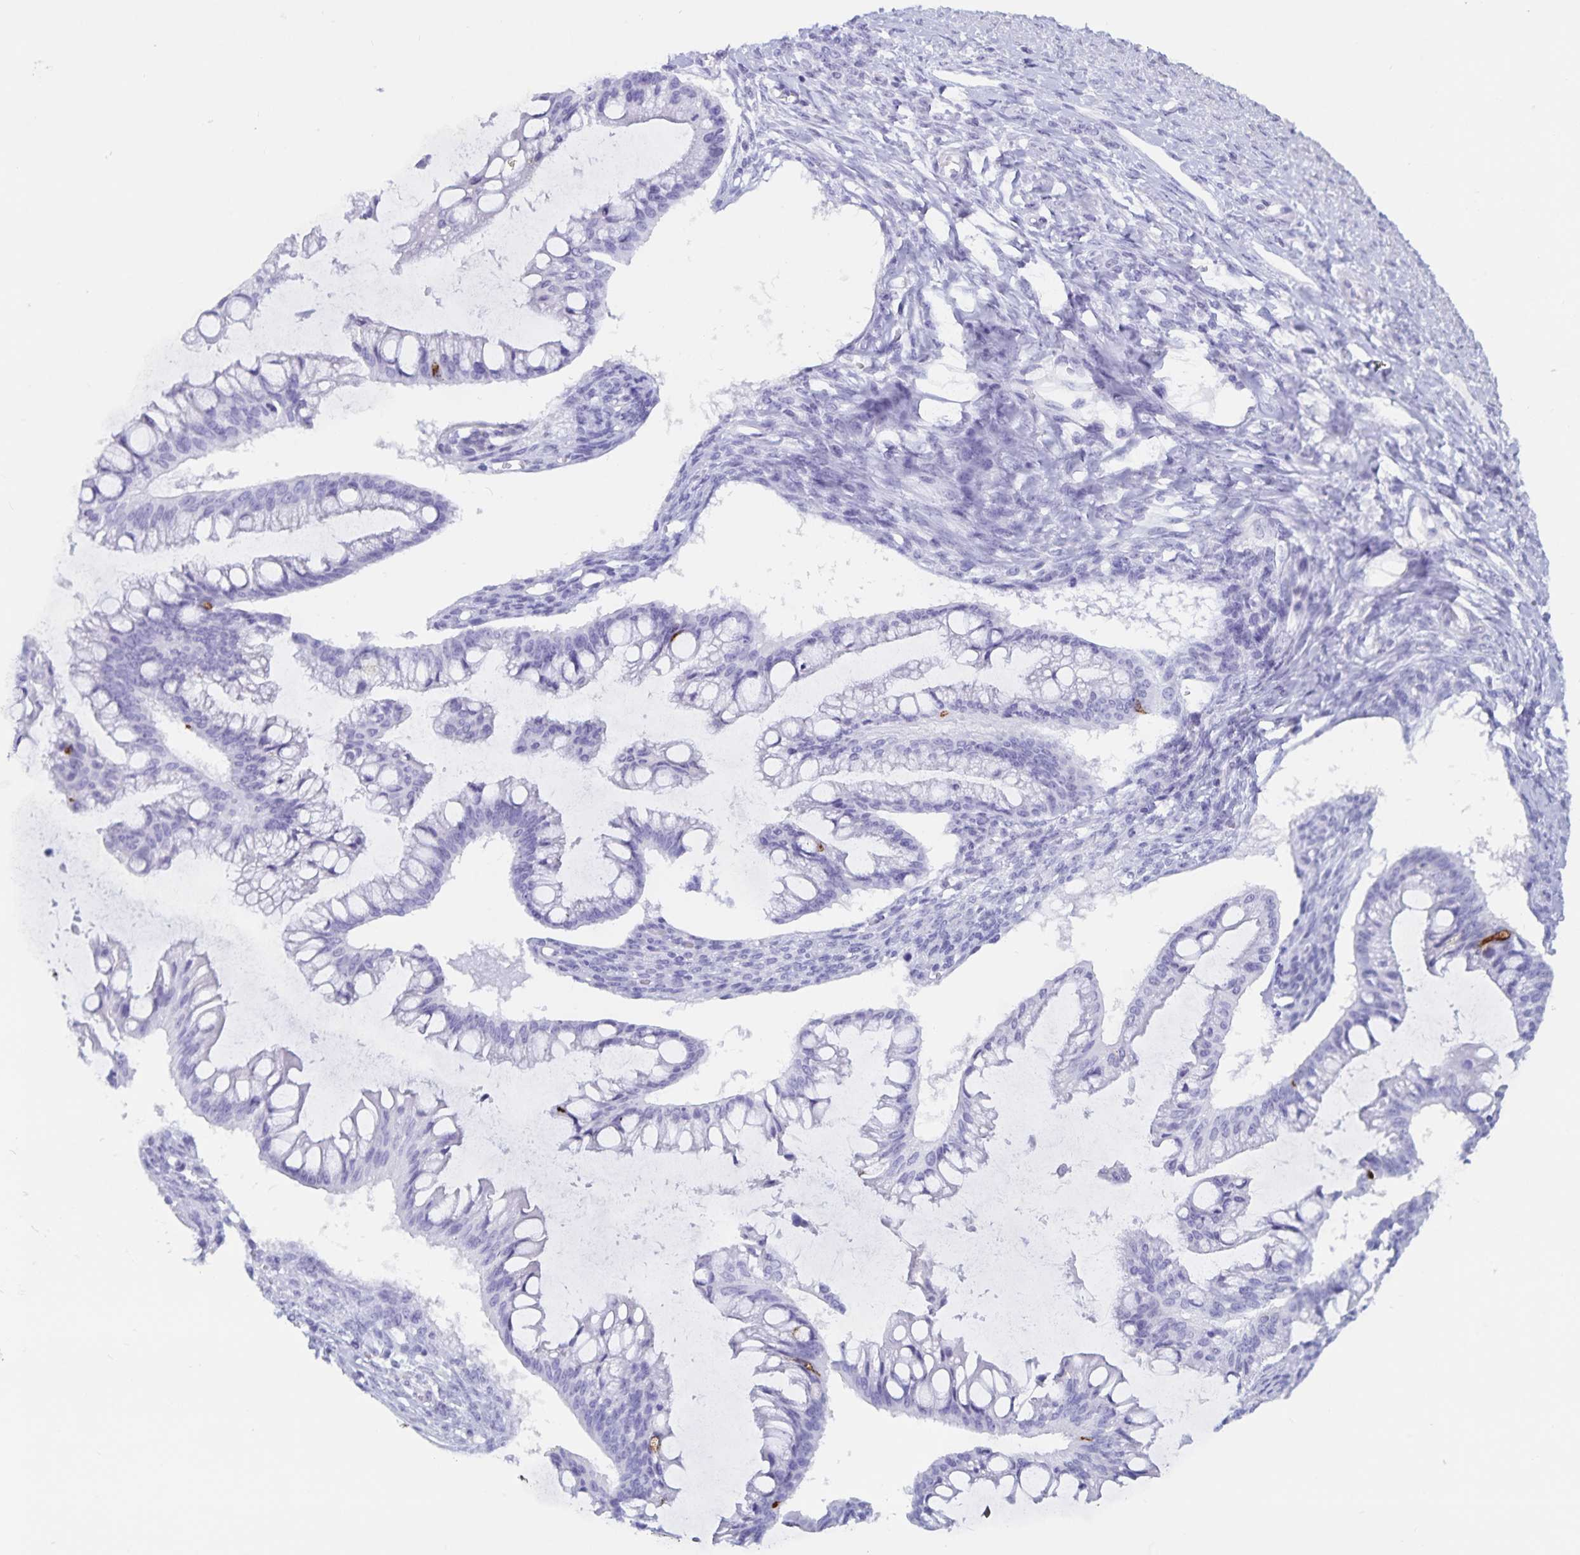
{"staining": {"intensity": "negative", "quantity": "none", "location": "none"}, "tissue": "ovarian cancer", "cell_type": "Tumor cells", "image_type": "cancer", "snomed": [{"axis": "morphology", "description": "Cystadenocarcinoma, mucinous, NOS"}, {"axis": "topography", "description": "Ovary"}], "caption": "Ovarian cancer stained for a protein using immunohistochemistry (IHC) exhibits no staining tumor cells.", "gene": "GPR137", "patient": {"sex": "female", "age": 73}}